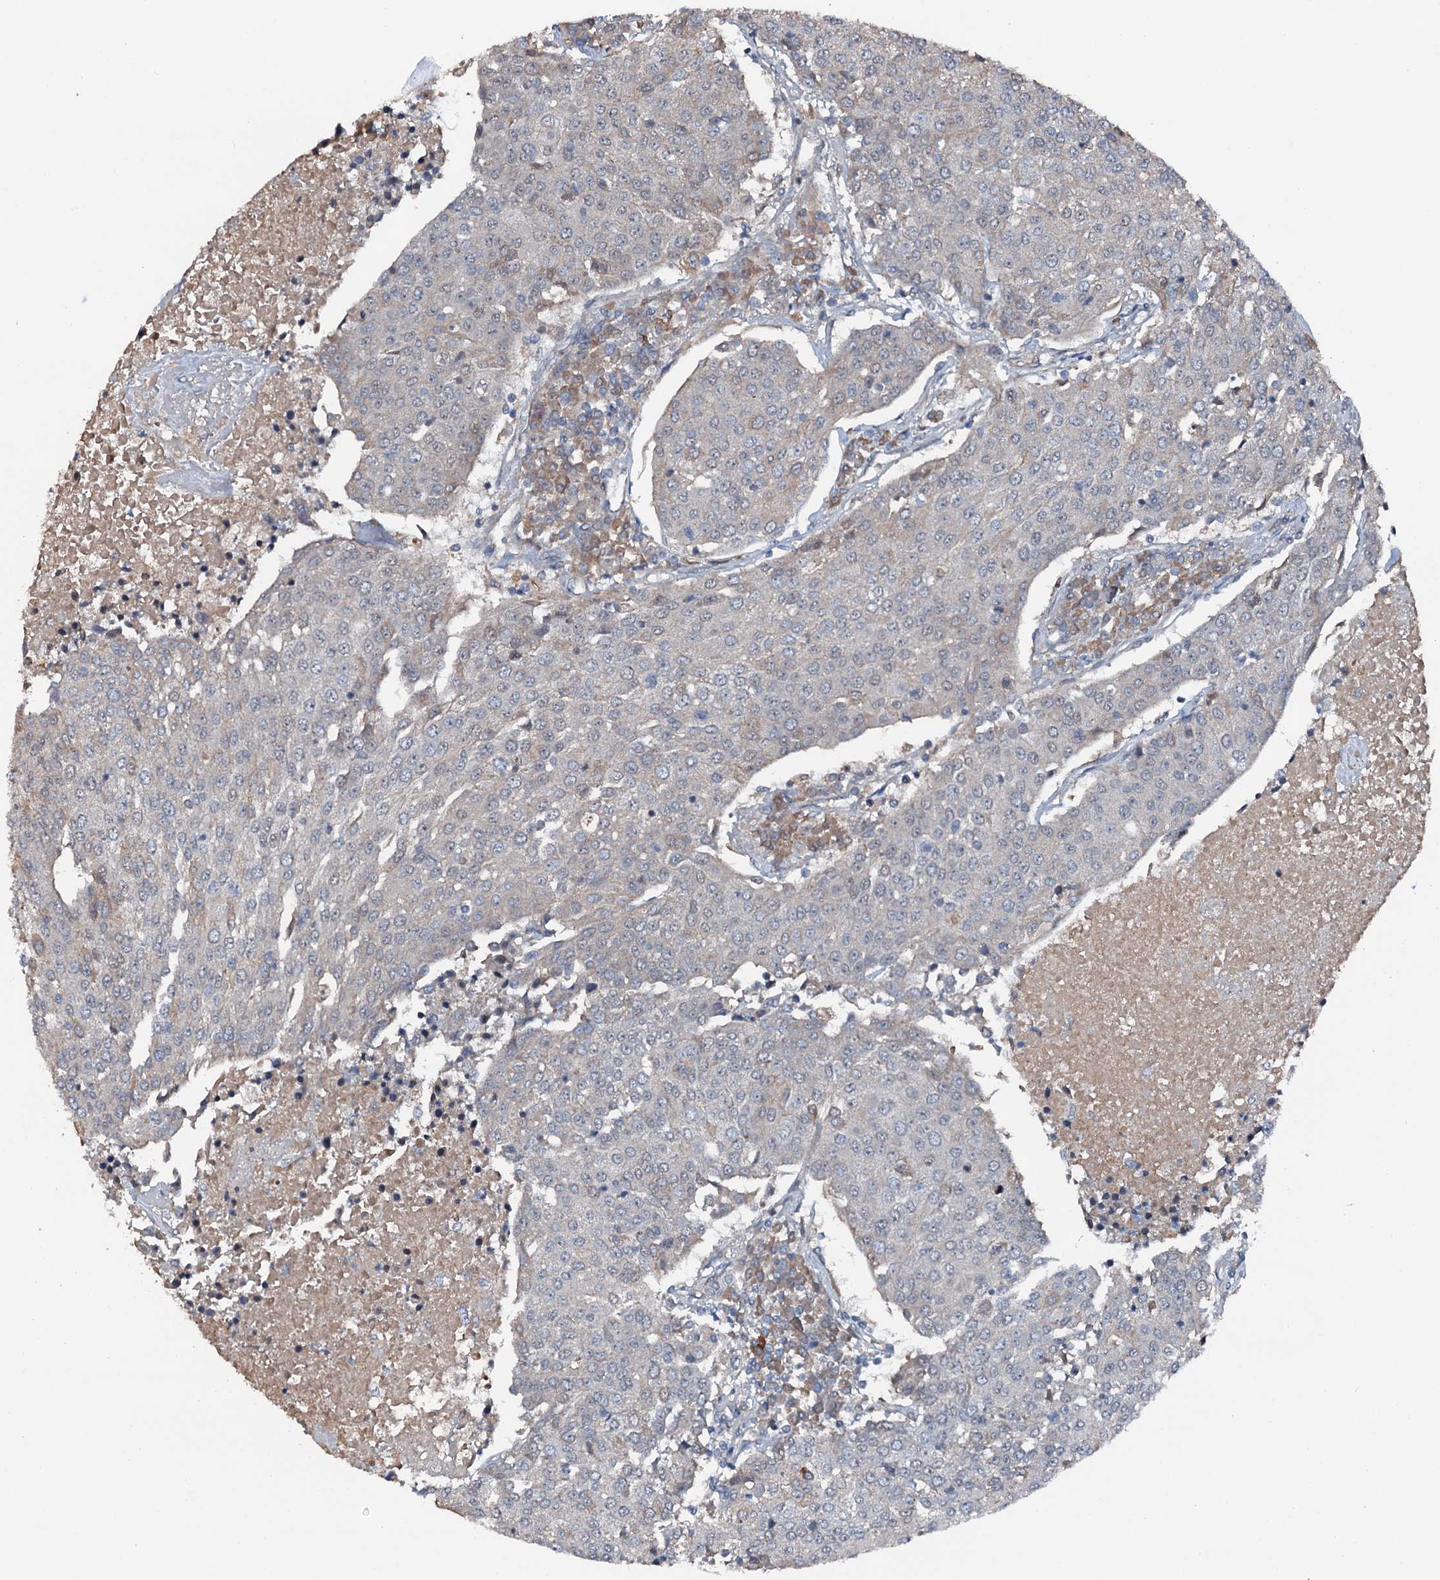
{"staining": {"intensity": "negative", "quantity": "none", "location": "none"}, "tissue": "urothelial cancer", "cell_type": "Tumor cells", "image_type": "cancer", "snomed": [{"axis": "morphology", "description": "Urothelial carcinoma, High grade"}, {"axis": "topography", "description": "Urinary bladder"}], "caption": "Image shows no significant protein staining in tumor cells of urothelial cancer.", "gene": "FLYWCH1", "patient": {"sex": "female", "age": 85}}